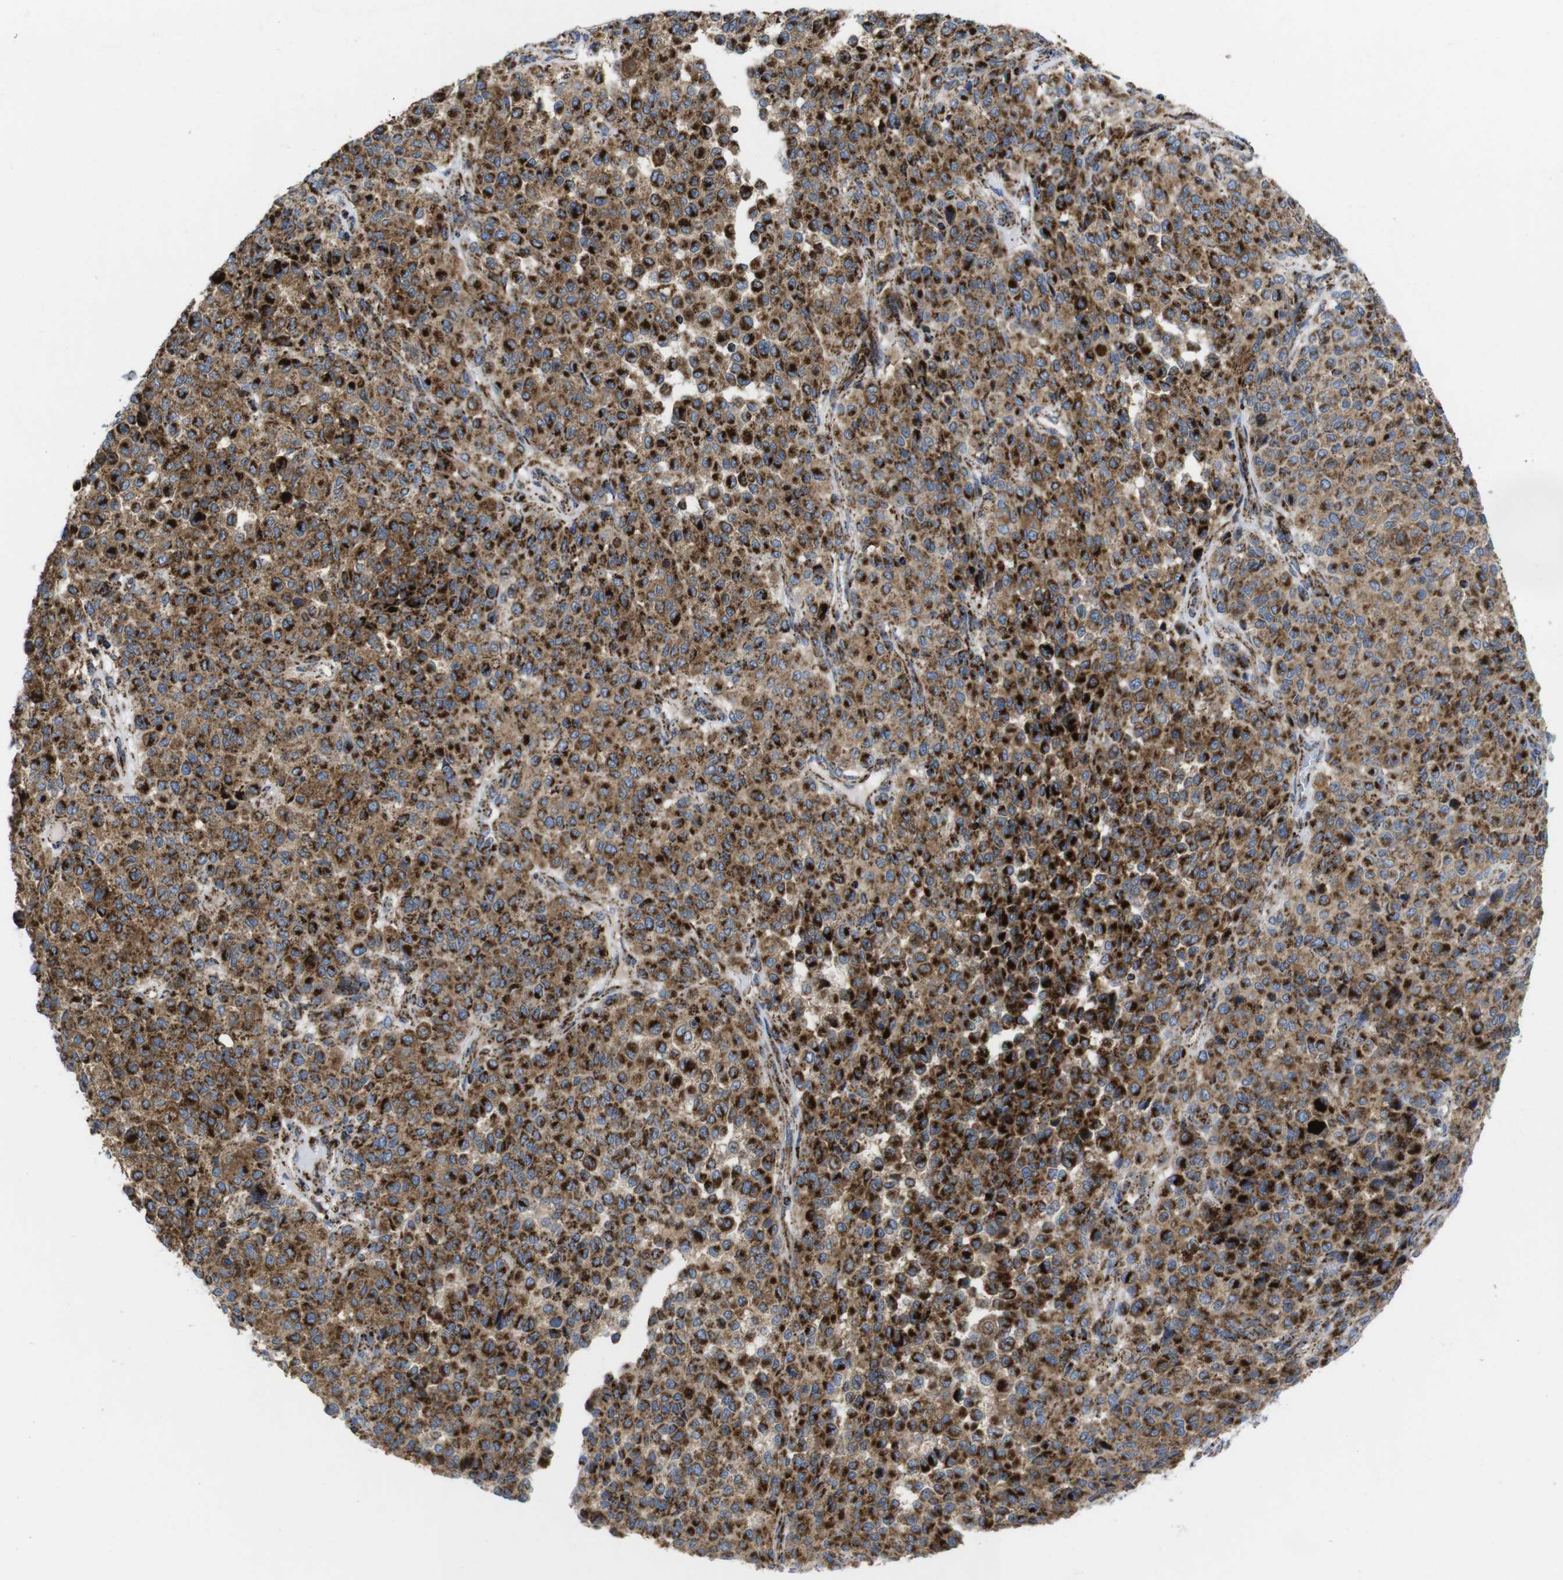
{"staining": {"intensity": "strong", "quantity": ">75%", "location": "cytoplasmic/membranous"}, "tissue": "melanoma", "cell_type": "Tumor cells", "image_type": "cancer", "snomed": [{"axis": "morphology", "description": "Malignant melanoma, Metastatic site"}, {"axis": "topography", "description": "Pancreas"}], "caption": "About >75% of tumor cells in melanoma show strong cytoplasmic/membranous protein expression as visualized by brown immunohistochemical staining.", "gene": "TMEM192", "patient": {"sex": "female", "age": 30}}